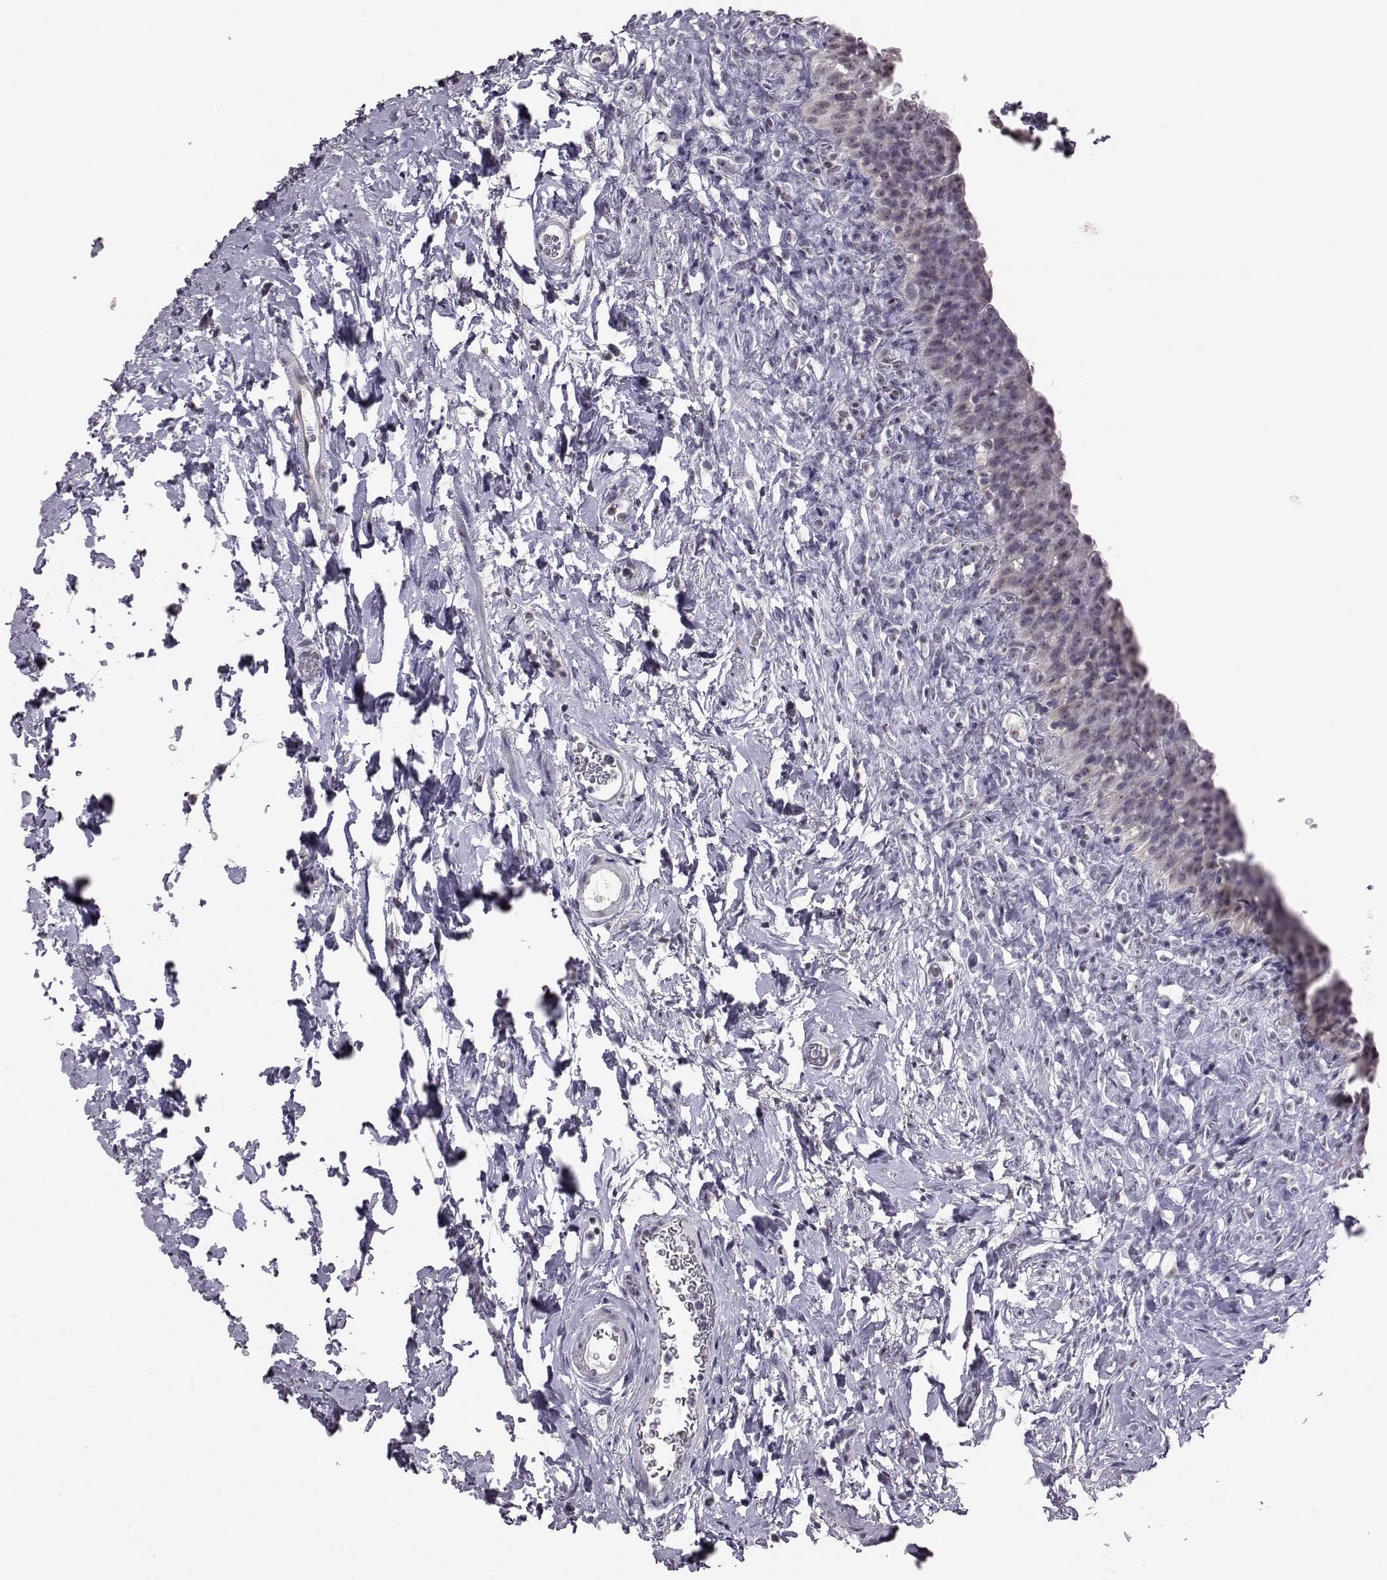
{"staining": {"intensity": "weak", "quantity": ">75%", "location": "nuclear"}, "tissue": "urinary bladder", "cell_type": "Urothelial cells", "image_type": "normal", "snomed": [{"axis": "morphology", "description": "Normal tissue, NOS"}, {"axis": "topography", "description": "Urinary bladder"}], "caption": "Protein expression analysis of normal human urinary bladder reveals weak nuclear staining in approximately >75% of urothelial cells.", "gene": "ALDH3A1", "patient": {"sex": "male", "age": 76}}